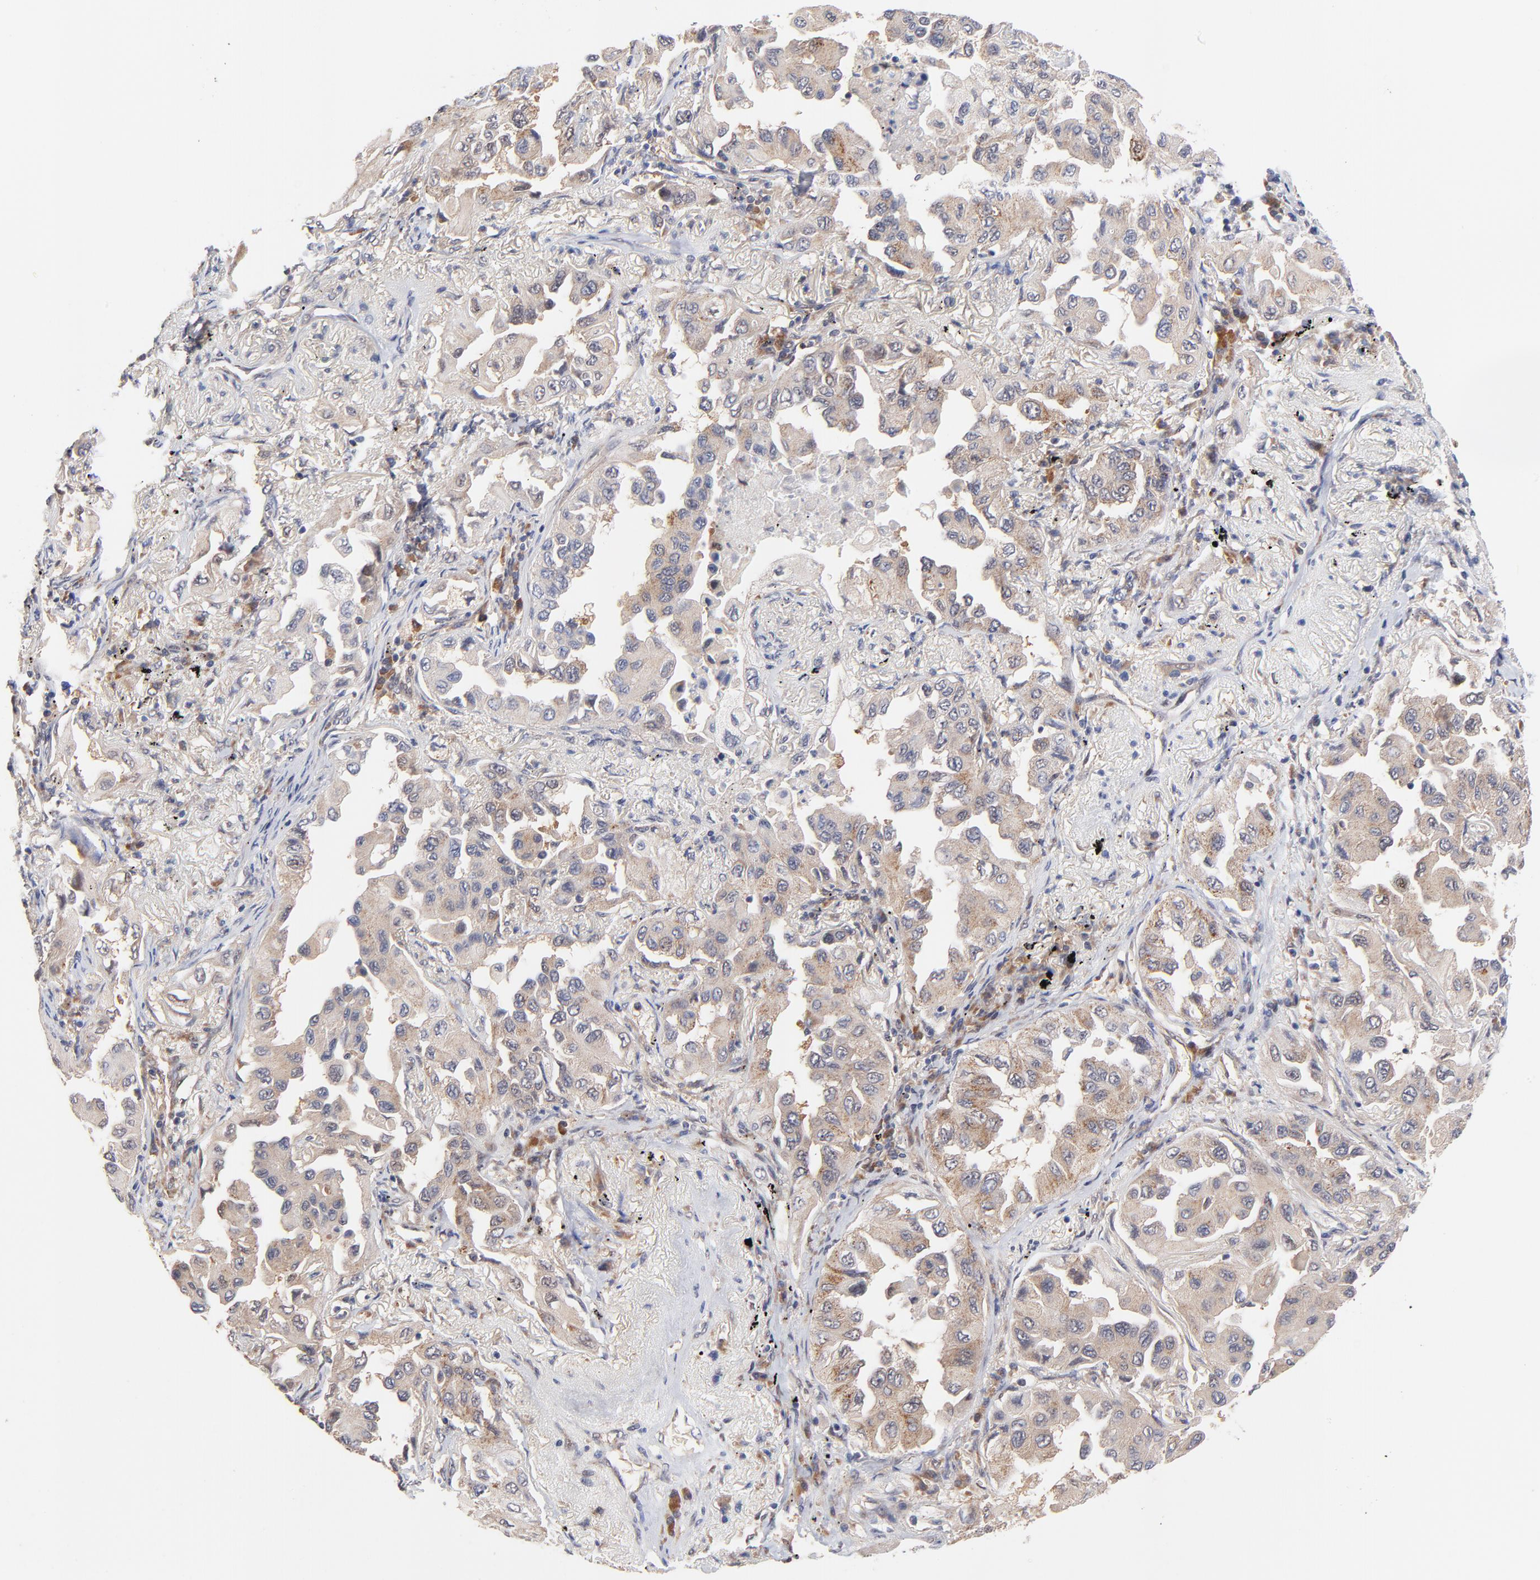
{"staining": {"intensity": "moderate", "quantity": ">75%", "location": "cytoplasmic/membranous"}, "tissue": "lung cancer", "cell_type": "Tumor cells", "image_type": "cancer", "snomed": [{"axis": "morphology", "description": "Adenocarcinoma, NOS"}, {"axis": "topography", "description": "Lung"}], "caption": "Brown immunohistochemical staining in adenocarcinoma (lung) exhibits moderate cytoplasmic/membranous staining in approximately >75% of tumor cells.", "gene": "TXNL1", "patient": {"sex": "female", "age": 65}}